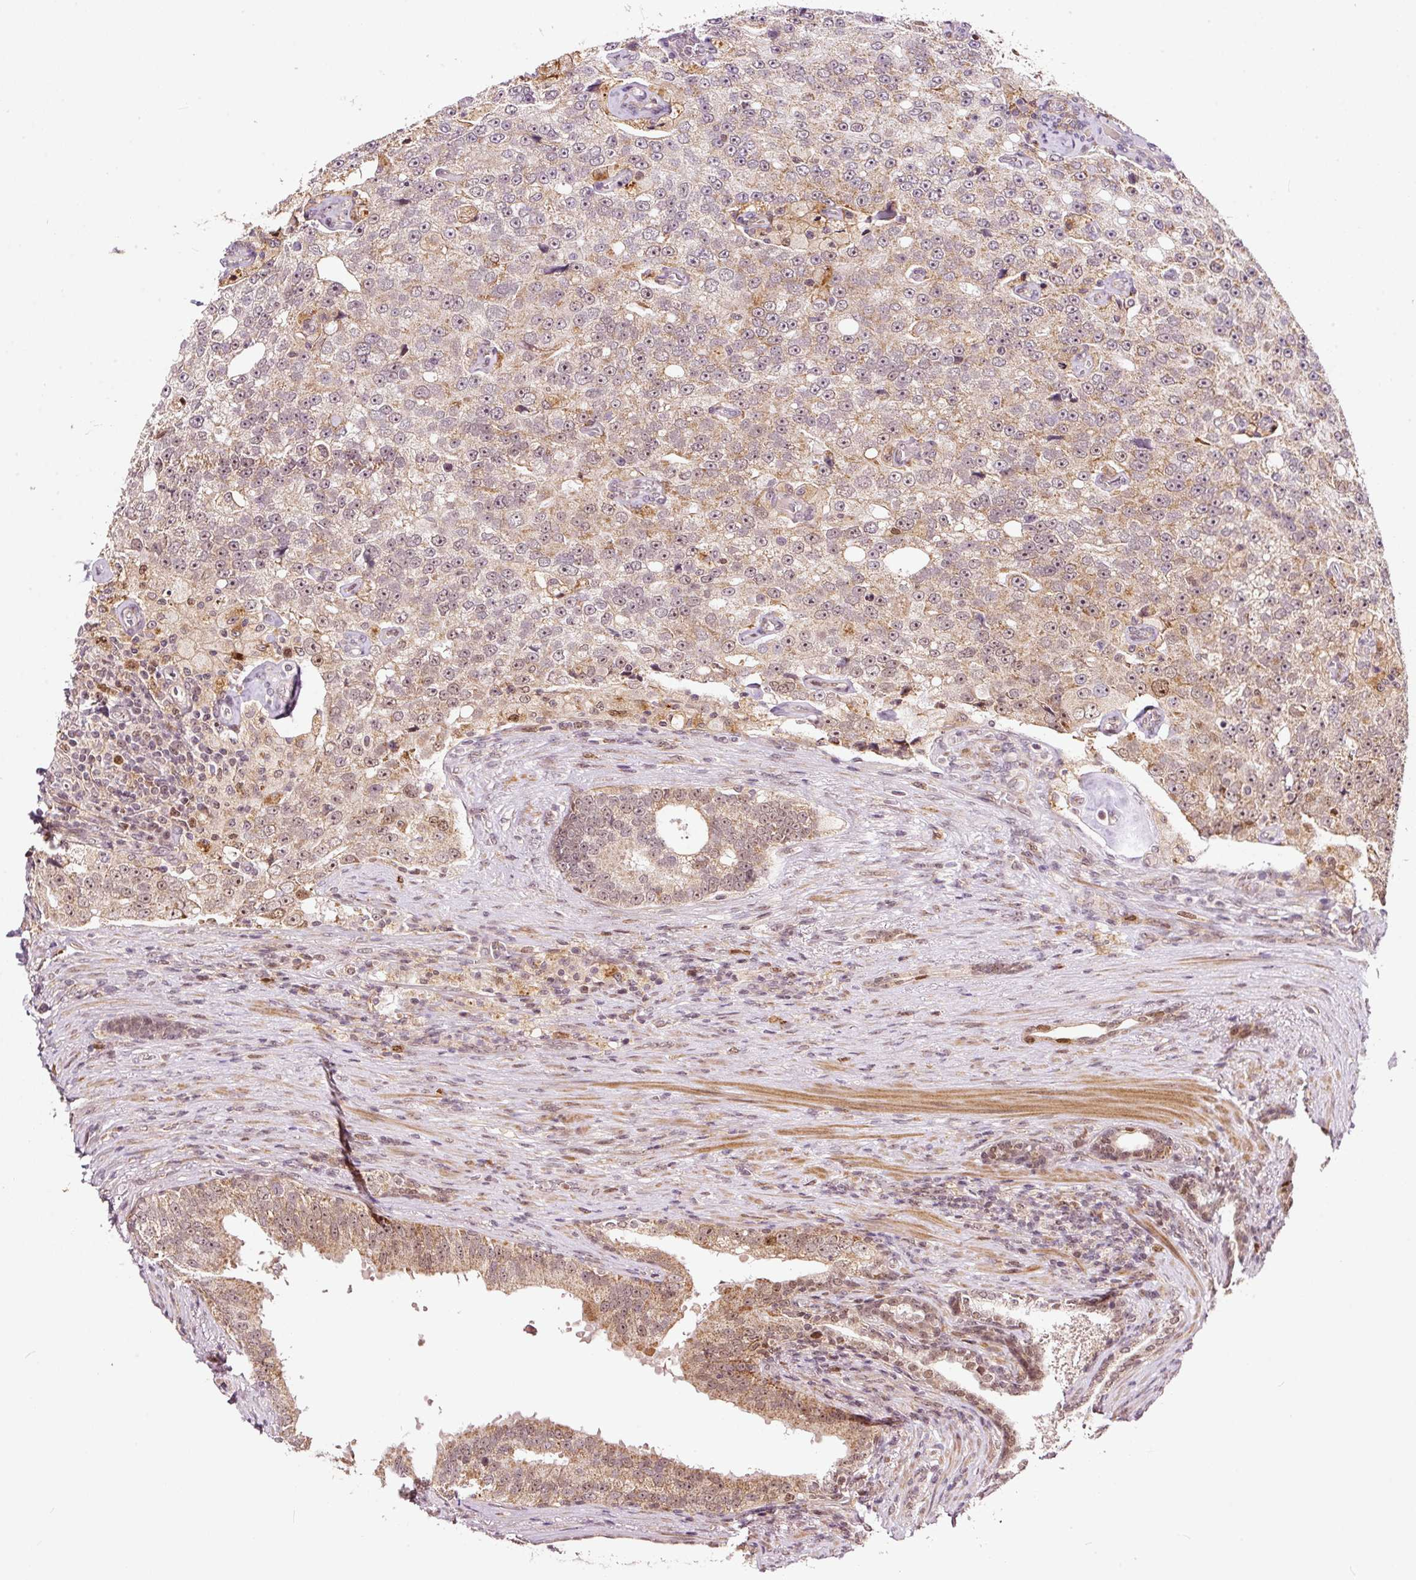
{"staining": {"intensity": "weak", "quantity": "25%-75%", "location": "cytoplasmic/membranous,nuclear"}, "tissue": "prostate cancer", "cell_type": "Tumor cells", "image_type": "cancer", "snomed": [{"axis": "morphology", "description": "Adenocarcinoma, High grade"}, {"axis": "topography", "description": "Prostate"}], "caption": "This photomicrograph exhibits immunohistochemistry (IHC) staining of human prostate cancer, with low weak cytoplasmic/membranous and nuclear staining in about 25%-75% of tumor cells.", "gene": "RFC4", "patient": {"sex": "male", "age": 70}}